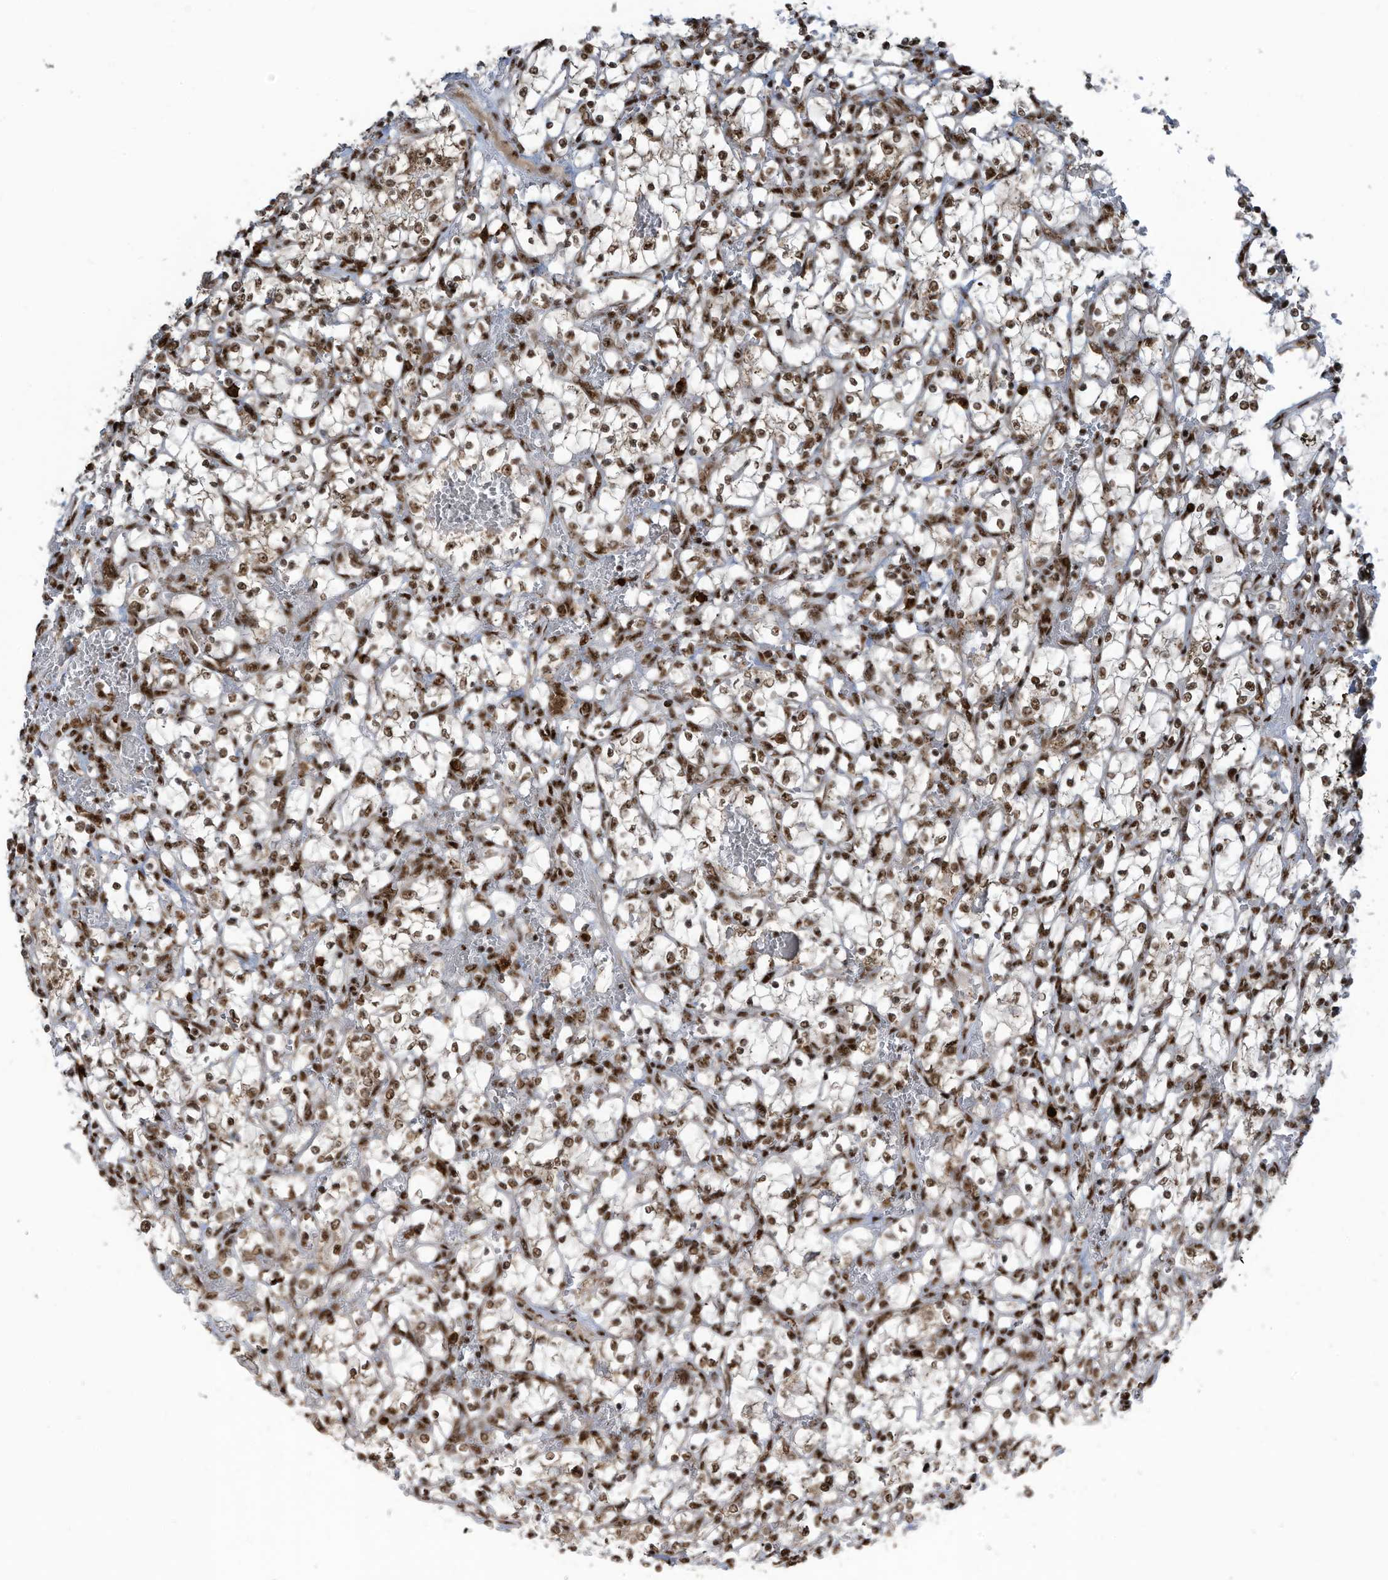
{"staining": {"intensity": "moderate", "quantity": ">75%", "location": "nuclear"}, "tissue": "renal cancer", "cell_type": "Tumor cells", "image_type": "cancer", "snomed": [{"axis": "morphology", "description": "Adenocarcinoma, NOS"}, {"axis": "topography", "description": "Kidney"}], "caption": "This histopathology image displays immunohistochemistry staining of human renal cancer (adenocarcinoma), with medium moderate nuclear positivity in about >75% of tumor cells.", "gene": "LBH", "patient": {"sex": "female", "age": 69}}